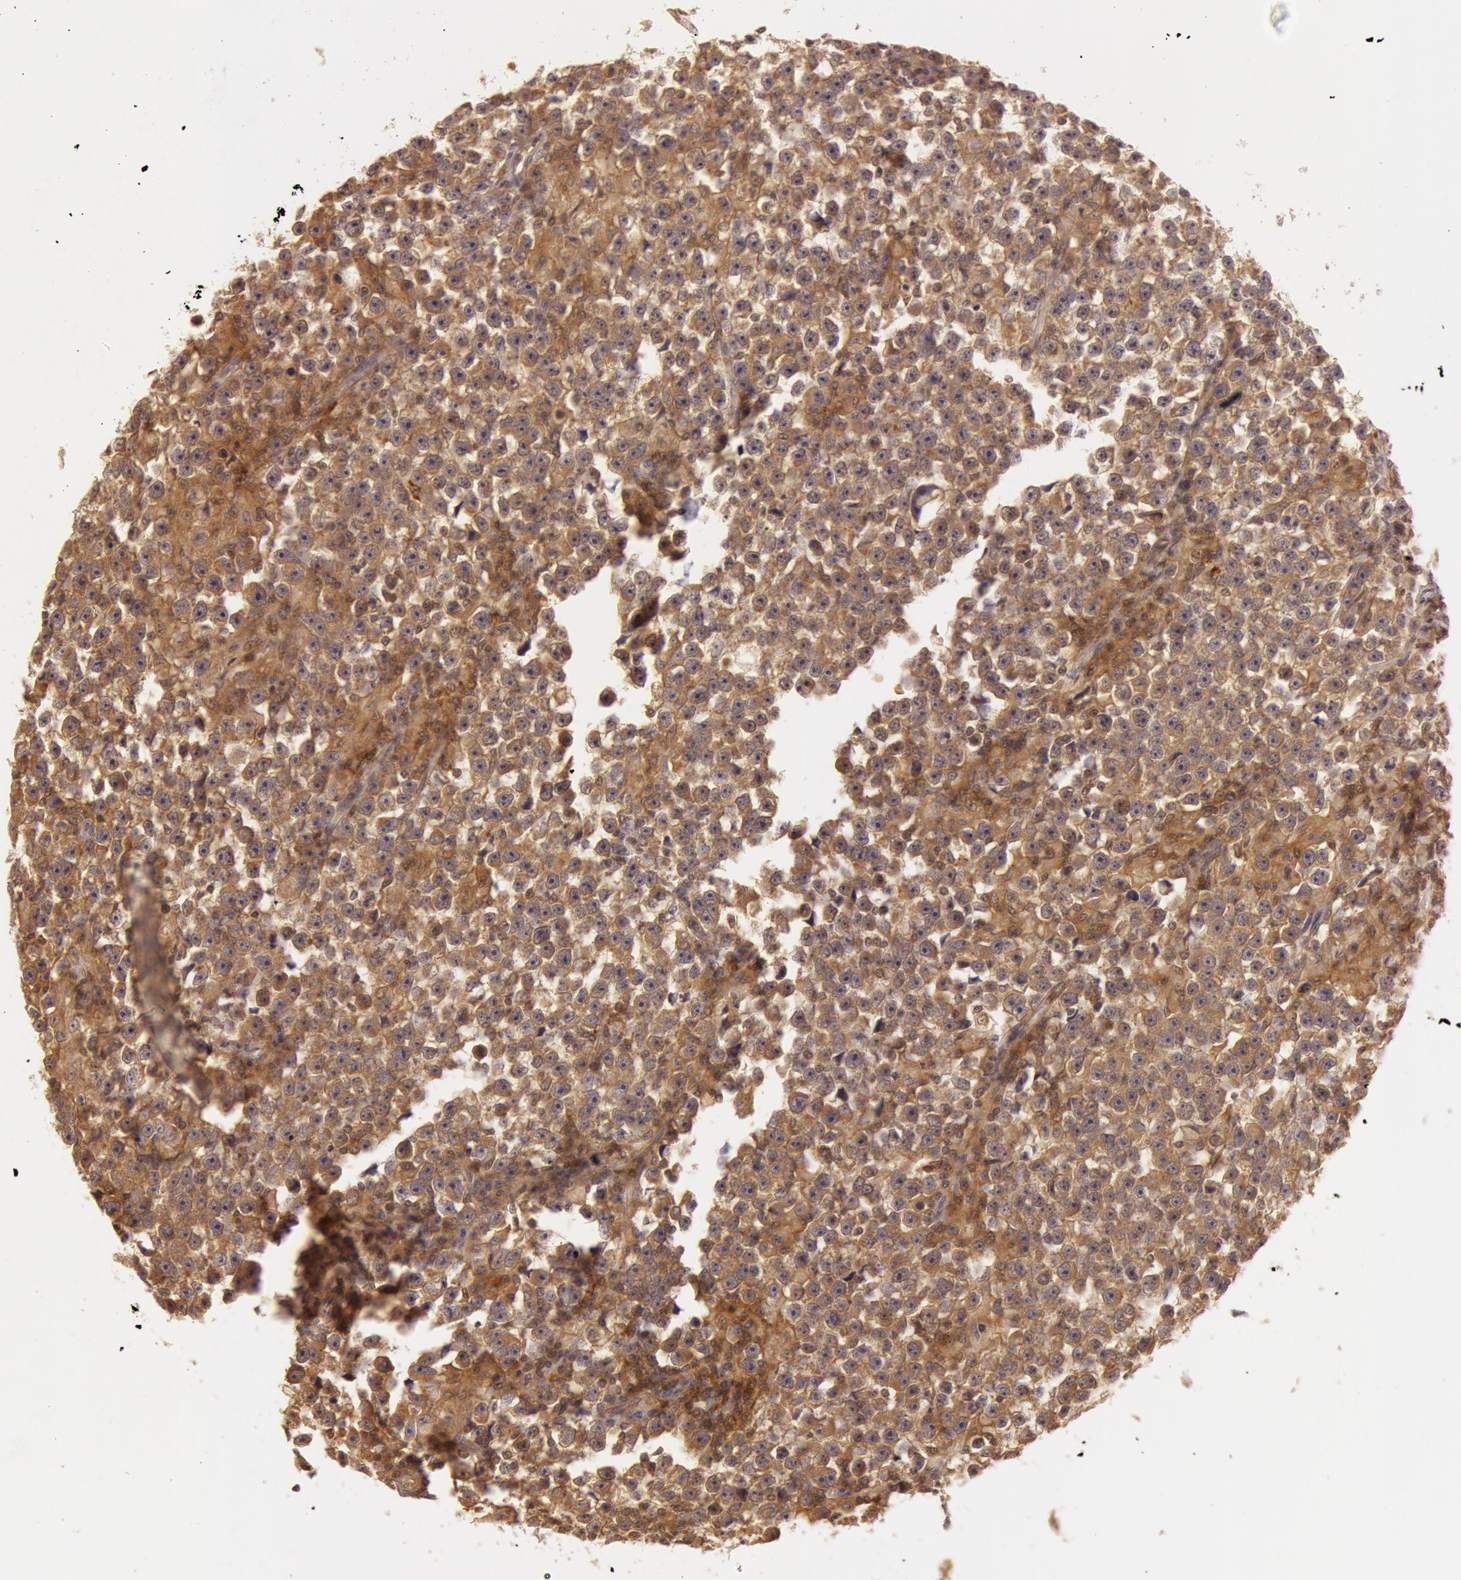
{"staining": {"intensity": "strong", "quantity": ">75%", "location": "cytoplasmic/membranous"}, "tissue": "testis cancer", "cell_type": "Tumor cells", "image_type": "cancer", "snomed": [{"axis": "morphology", "description": "Seminoma, NOS"}, {"axis": "topography", "description": "Testis"}], "caption": "Immunohistochemical staining of testis cancer shows strong cytoplasmic/membranous protein staining in about >75% of tumor cells. Ihc stains the protein of interest in brown and the nuclei are stained blue.", "gene": "ATG2B", "patient": {"sex": "male", "age": 33}}